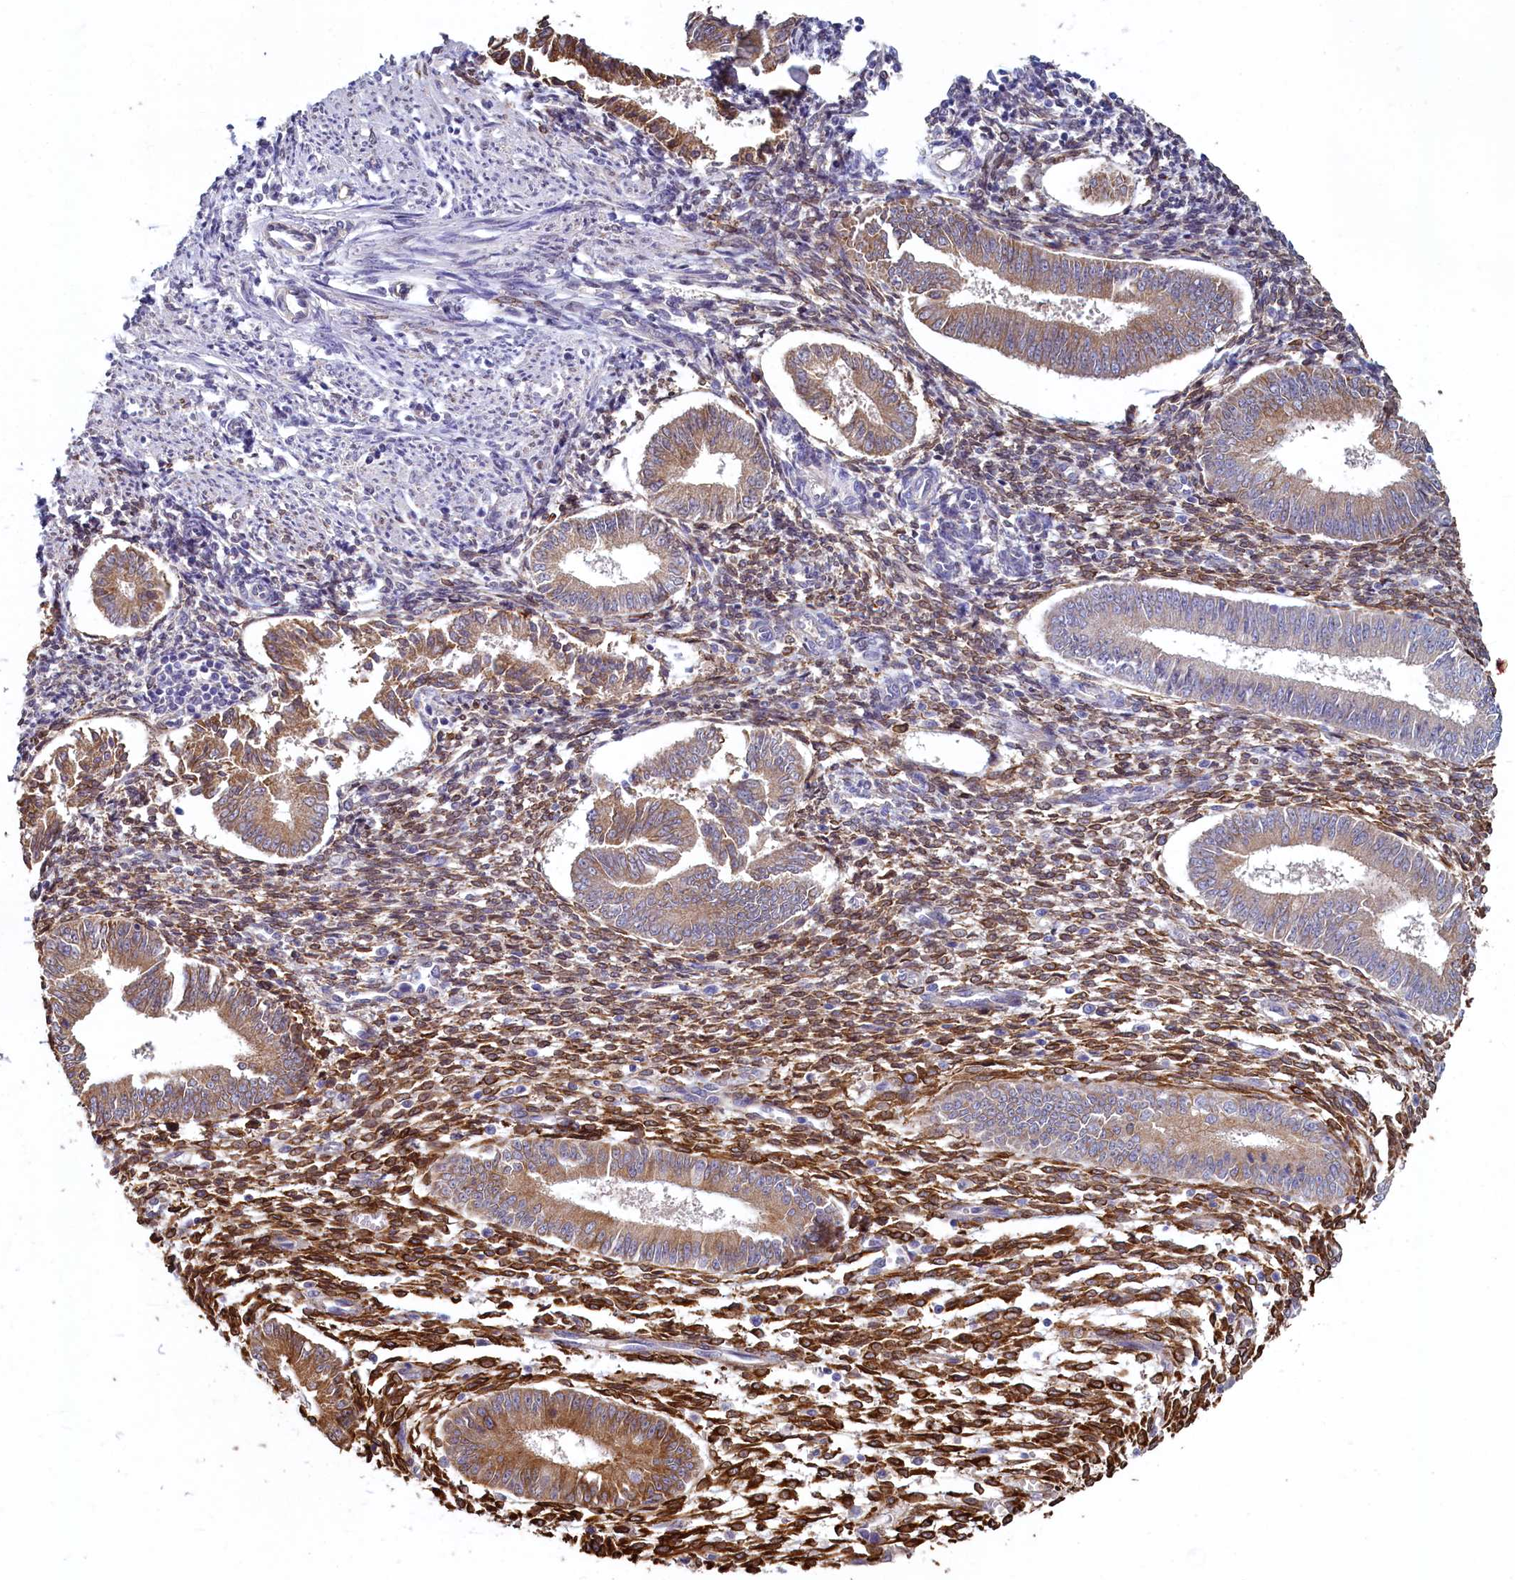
{"staining": {"intensity": "strong", "quantity": "25%-75%", "location": "cytoplasmic/membranous"}, "tissue": "endometrium", "cell_type": "Cells in endometrial stroma", "image_type": "normal", "snomed": [{"axis": "morphology", "description": "Normal tissue, NOS"}, {"axis": "topography", "description": "Uterus"}, {"axis": "topography", "description": "Endometrium"}], "caption": "This is a micrograph of IHC staining of normal endometrium, which shows strong expression in the cytoplasmic/membranous of cells in endometrial stroma.", "gene": "SPATA2L", "patient": {"sex": "female", "age": 48}}